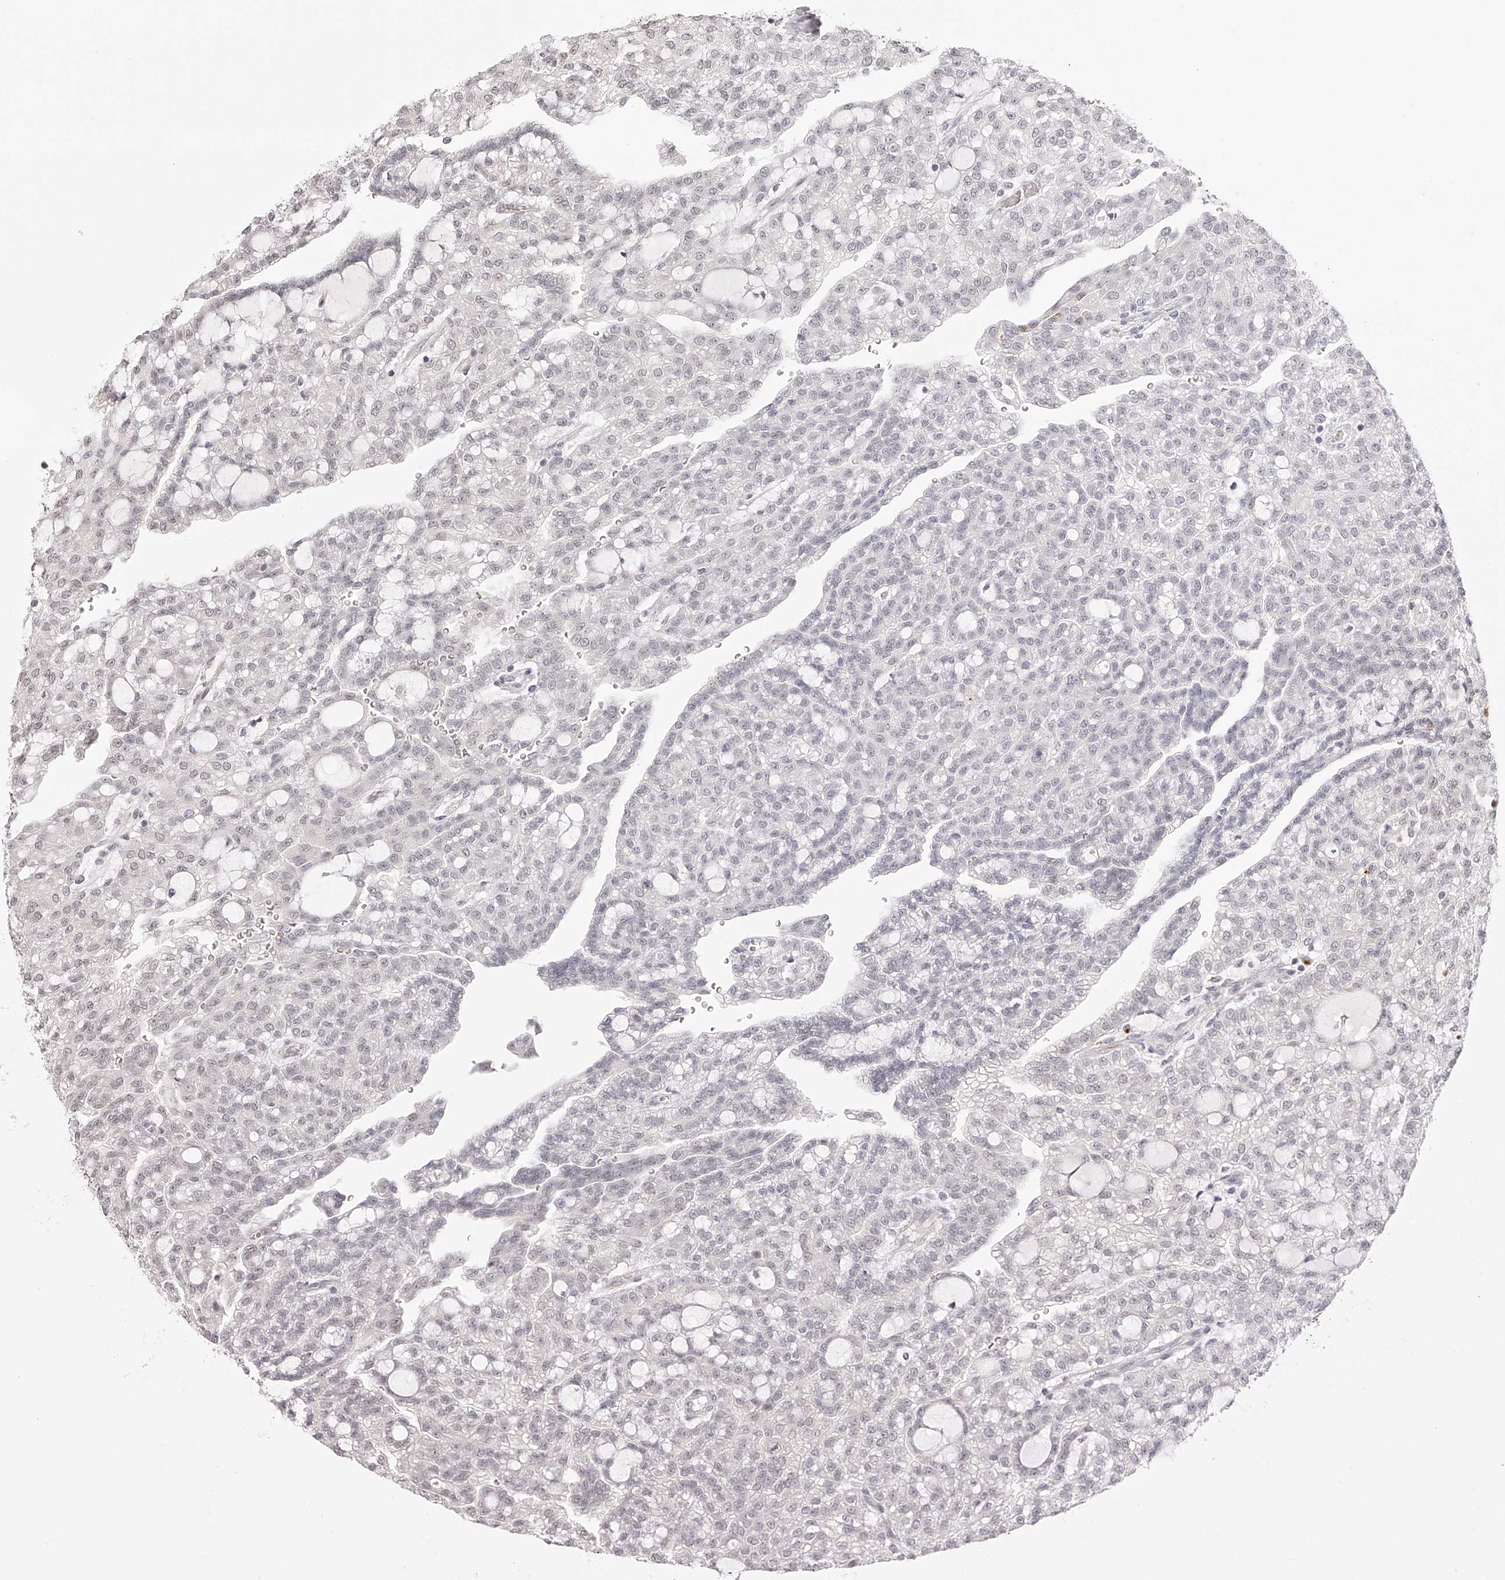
{"staining": {"intensity": "negative", "quantity": "none", "location": "none"}, "tissue": "renal cancer", "cell_type": "Tumor cells", "image_type": "cancer", "snomed": [{"axis": "morphology", "description": "Adenocarcinoma, NOS"}, {"axis": "topography", "description": "Kidney"}], "caption": "Renal cancer was stained to show a protein in brown. There is no significant positivity in tumor cells. Nuclei are stained in blue.", "gene": "PLEKHG1", "patient": {"sex": "male", "age": 63}}